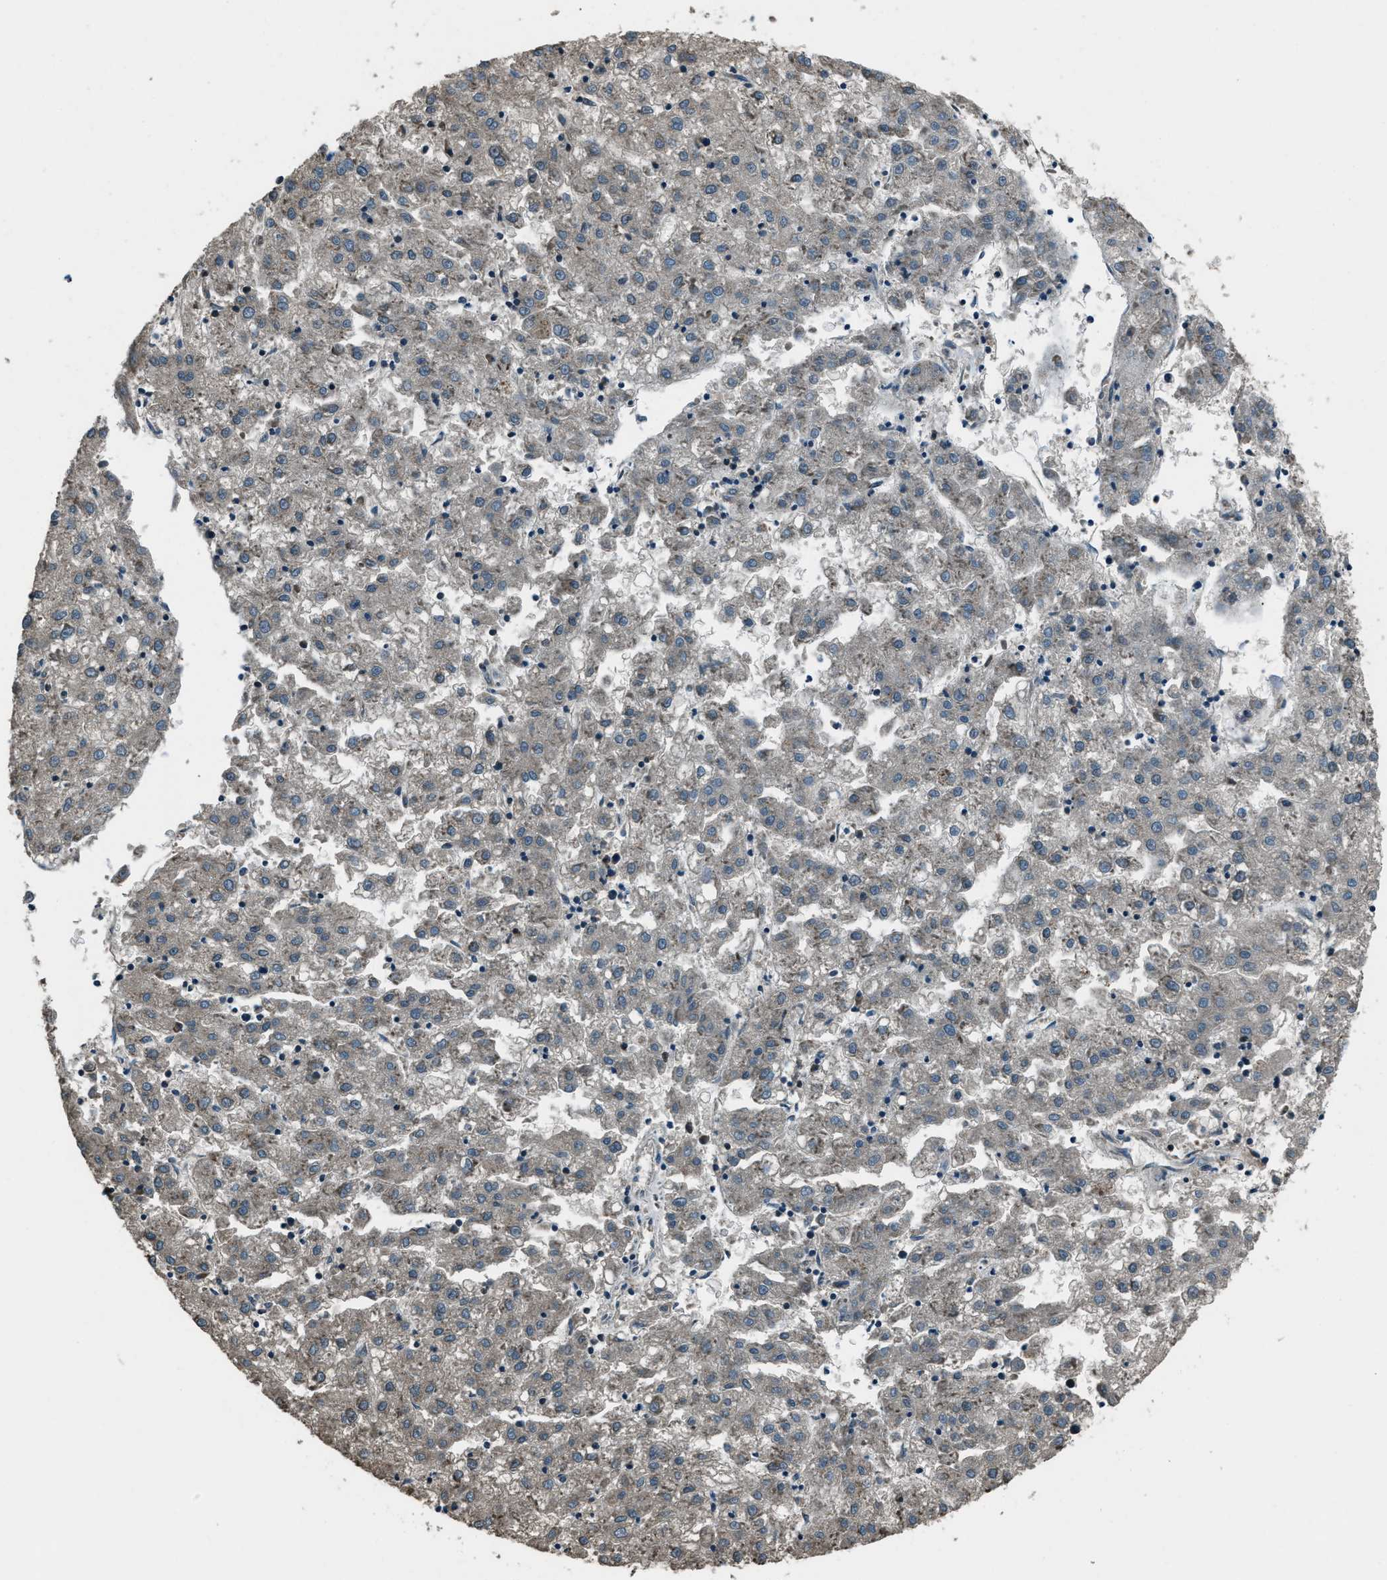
{"staining": {"intensity": "weak", "quantity": "<25%", "location": "cytoplasmic/membranous"}, "tissue": "liver cancer", "cell_type": "Tumor cells", "image_type": "cancer", "snomed": [{"axis": "morphology", "description": "Carcinoma, Hepatocellular, NOS"}, {"axis": "topography", "description": "Liver"}], "caption": "A micrograph of human hepatocellular carcinoma (liver) is negative for staining in tumor cells. (Immunohistochemistry, brightfield microscopy, high magnification).", "gene": "TRIM4", "patient": {"sex": "male", "age": 72}}